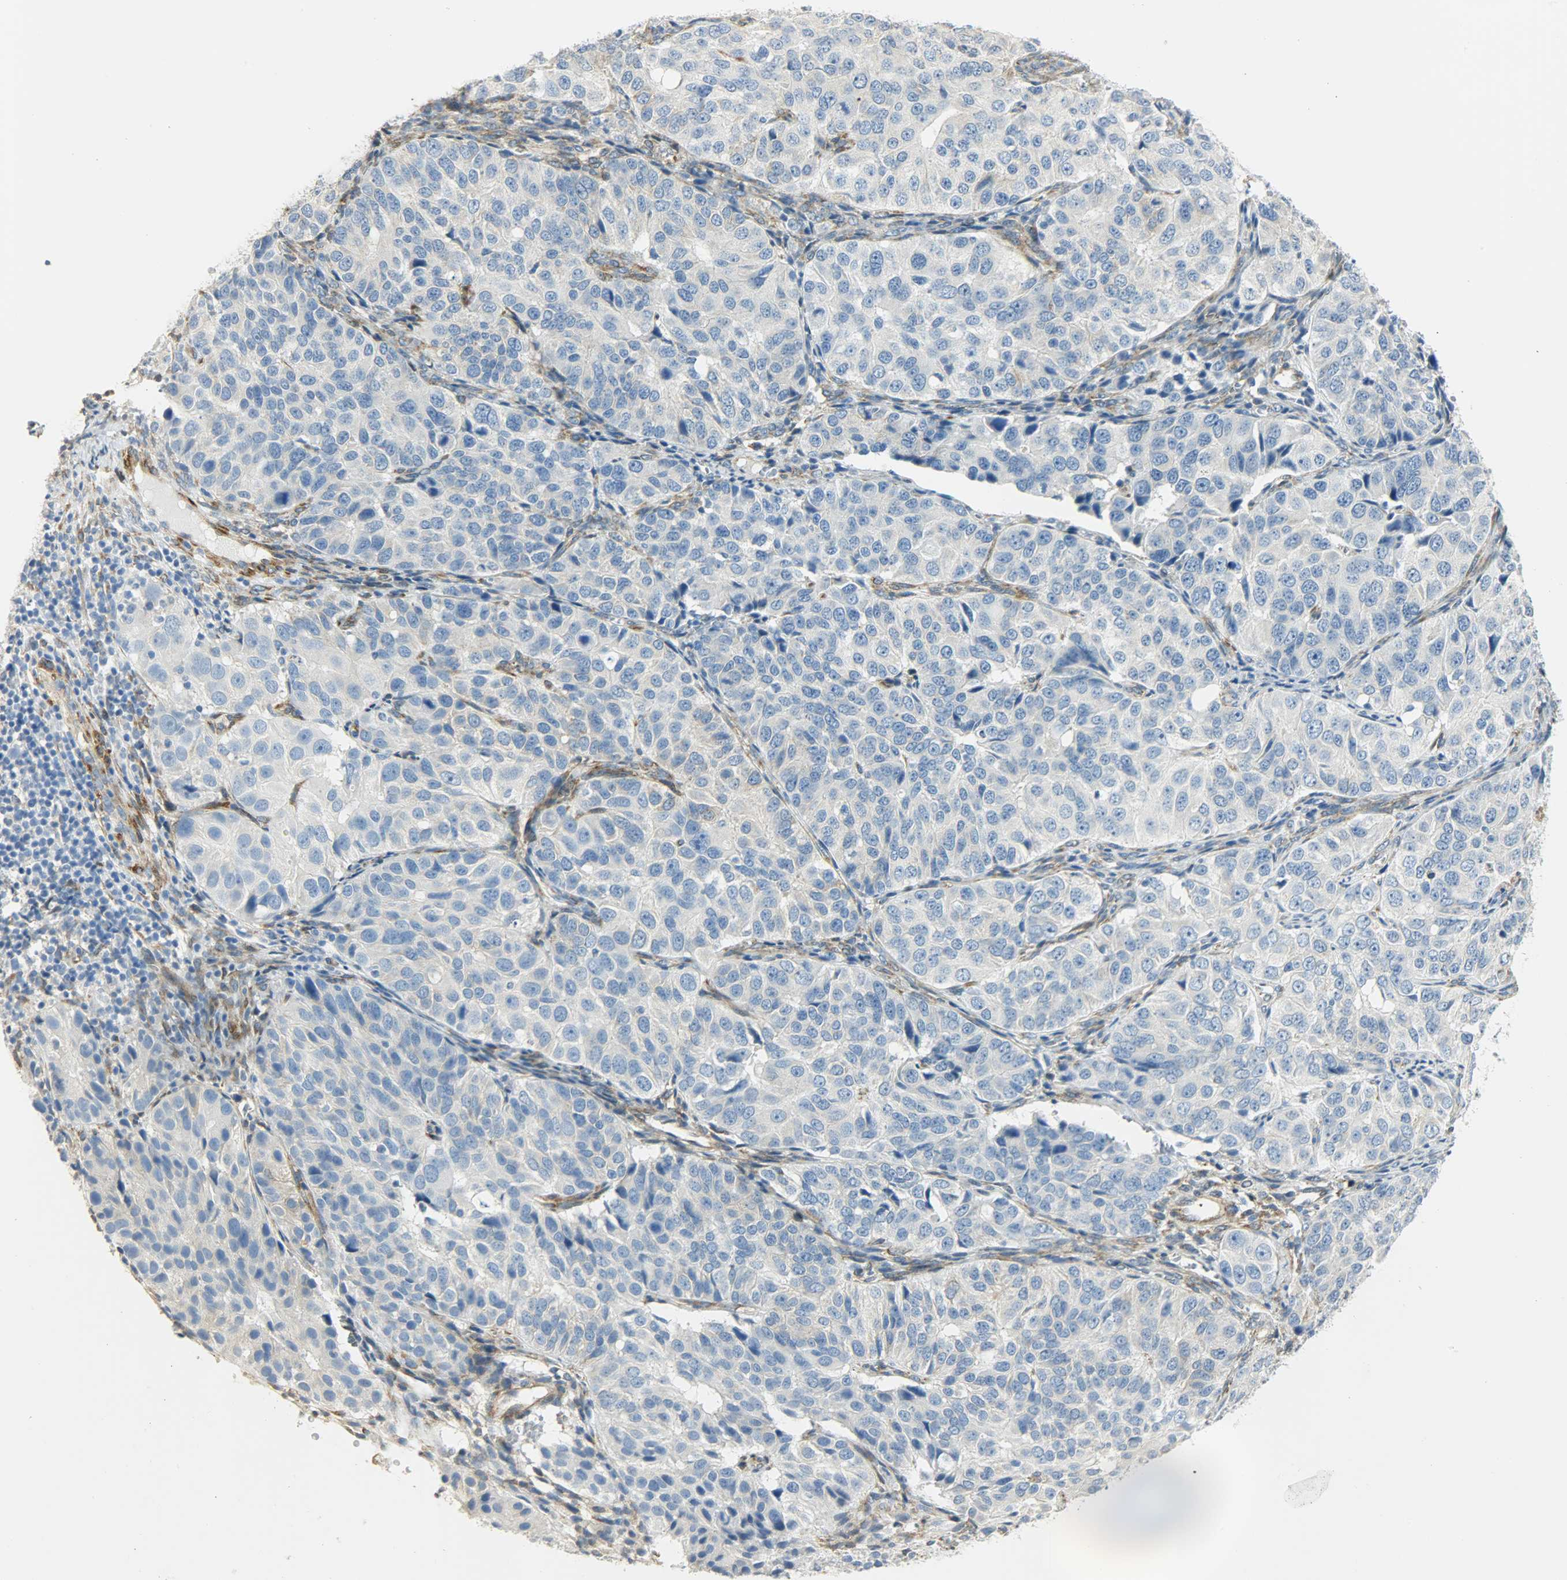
{"staining": {"intensity": "negative", "quantity": "none", "location": "none"}, "tissue": "ovarian cancer", "cell_type": "Tumor cells", "image_type": "cancer", "snomed": [{"axis": "morphology", "description": "Carcinoma, endometroid"}, {"axis": "topography", "description": "Ovary"}], "caption": "DAB immunohistochemical staining of ovarian cancer reveals no significant expression in tumor cells.", "gene": "PKD2", "patient": {"sex": "female", "age": 51}}